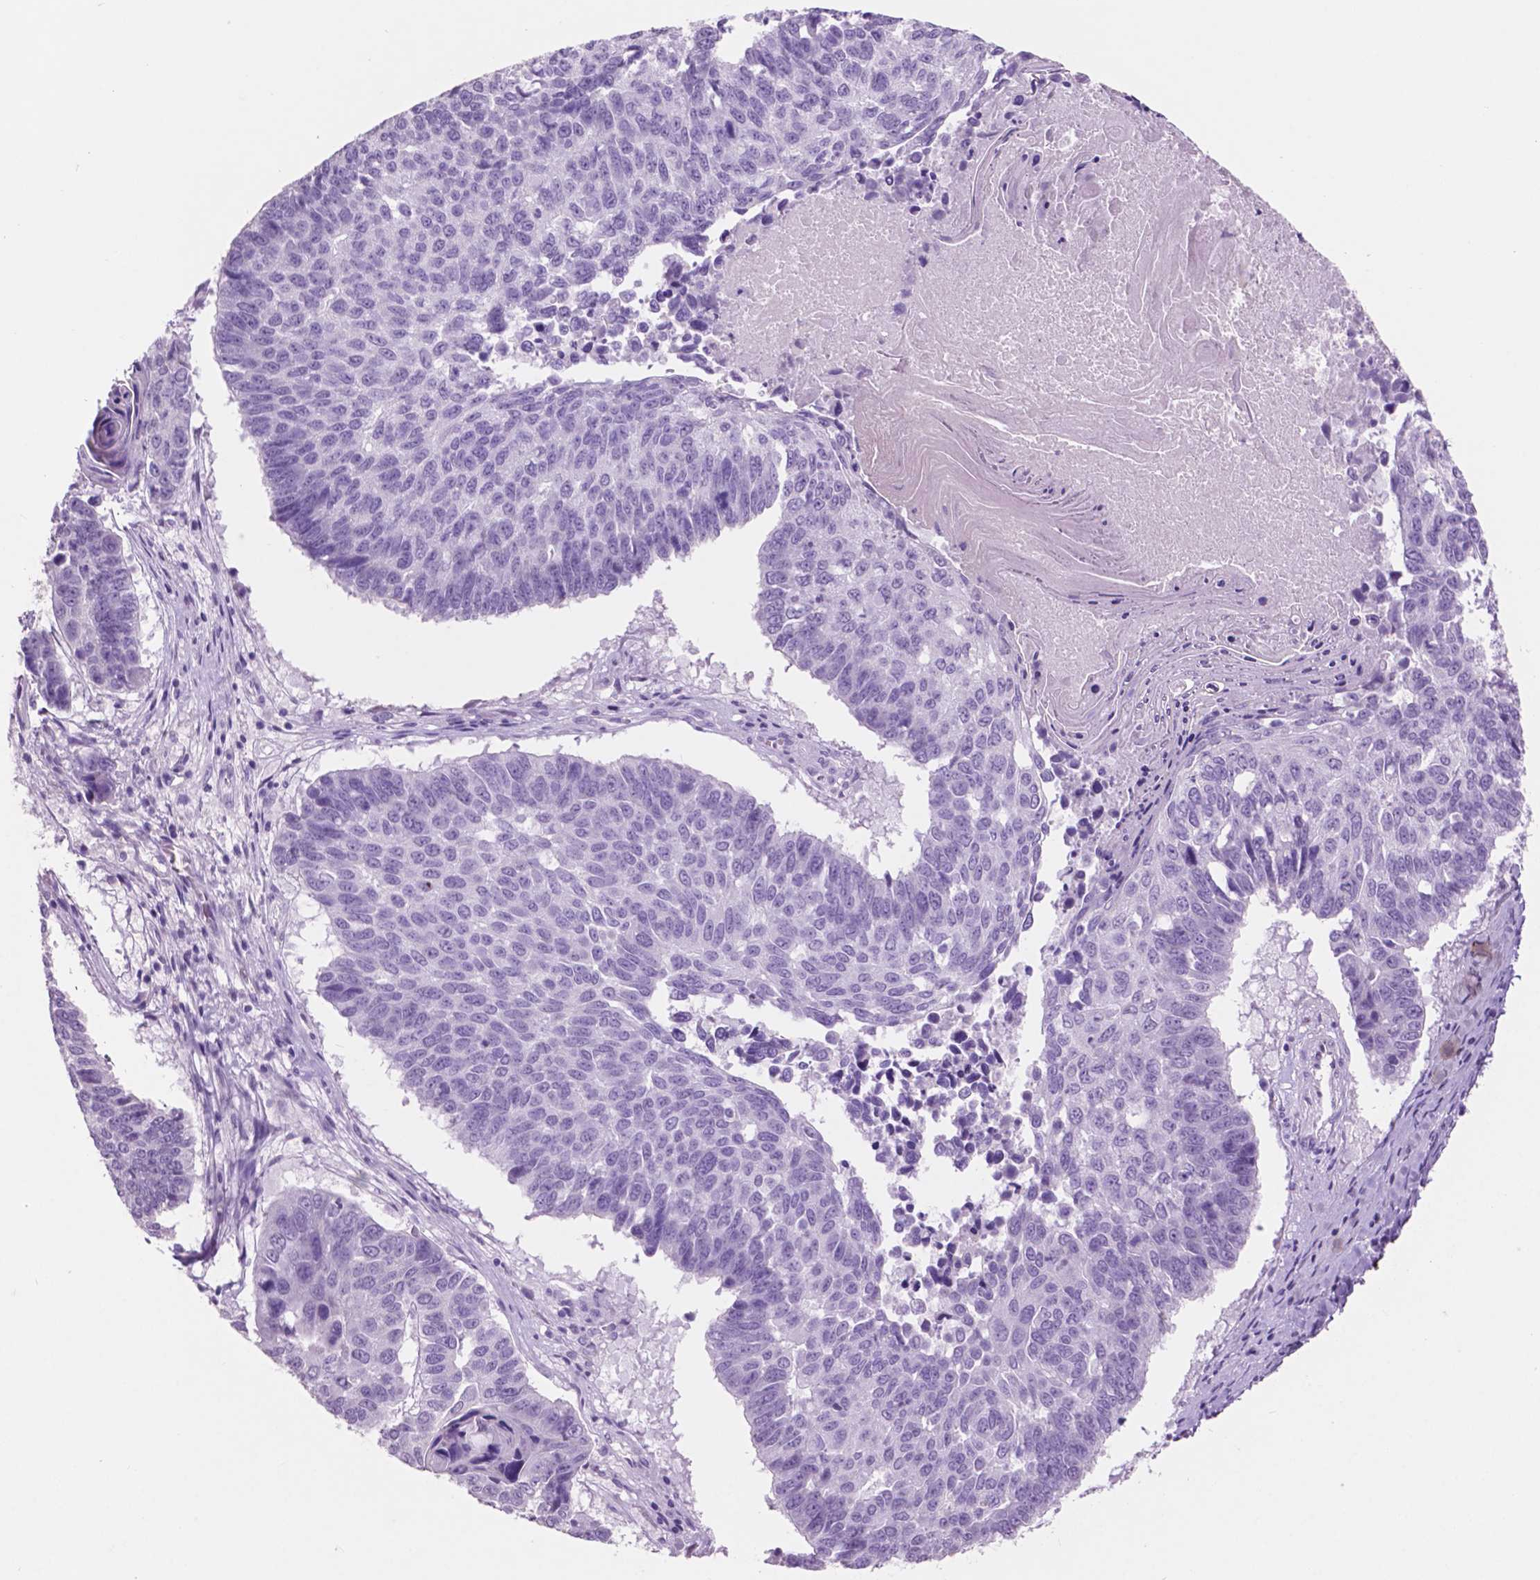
{"staining": {"intensity": "negative", "quantity": "none", "location": "none"}, "tissue": "lung cancer", "cell_type": "Tumor cells", "image_type": "cancer", "snomed": [{"axis": "morphology", "description": "Squamous cell carcinoma, NOS"}, {"axis": "topography", "description": "Lung"}], "caption": "The photomicrograph displays no staining of tumor cells in lung squamous cell carcinoma.", "gene": "IDO1", "patient": {"sex": "male", "age": 73}}